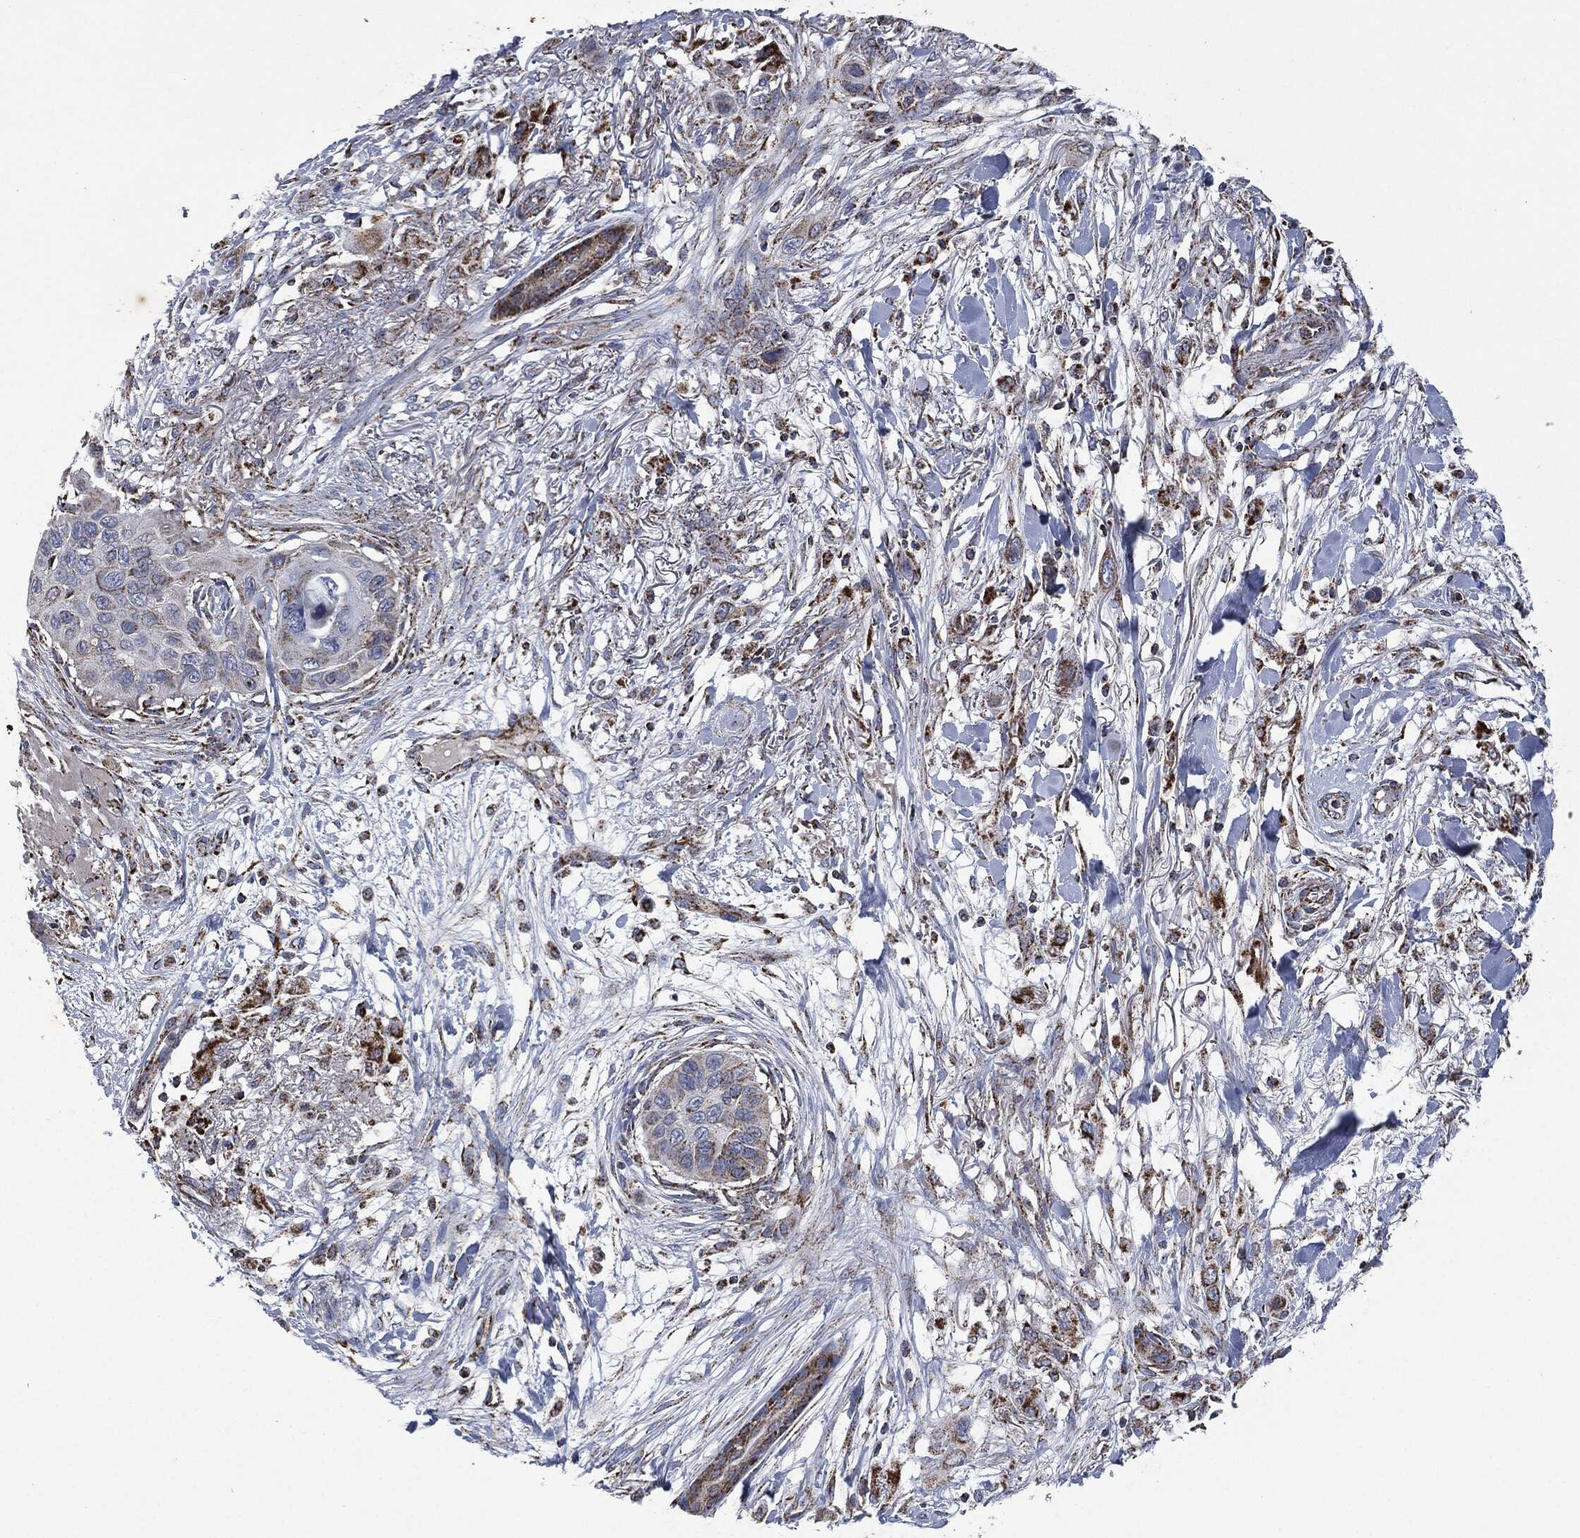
{"staining": {"intensity": "strong", "quantity": "25%-75%", "location": "cytoplasmic/membranous"}, "tissue": "skin cancer", "cell_type": "Tumor cells", "image_type": "cancer", "snomed": [{"axis": "morphology", "description": "Squamous cell carcinoma, NOS"}, {"axis": "topography", "description": "Skin"}], "caption": "Protein expression analysis of skin squamous cell carcinoma reveals strong cytoplasmic/membranous staining in about 25%-75% of tumor cells.", "gene": "RYK", "patient": {"sex": "male", "age": 79}}